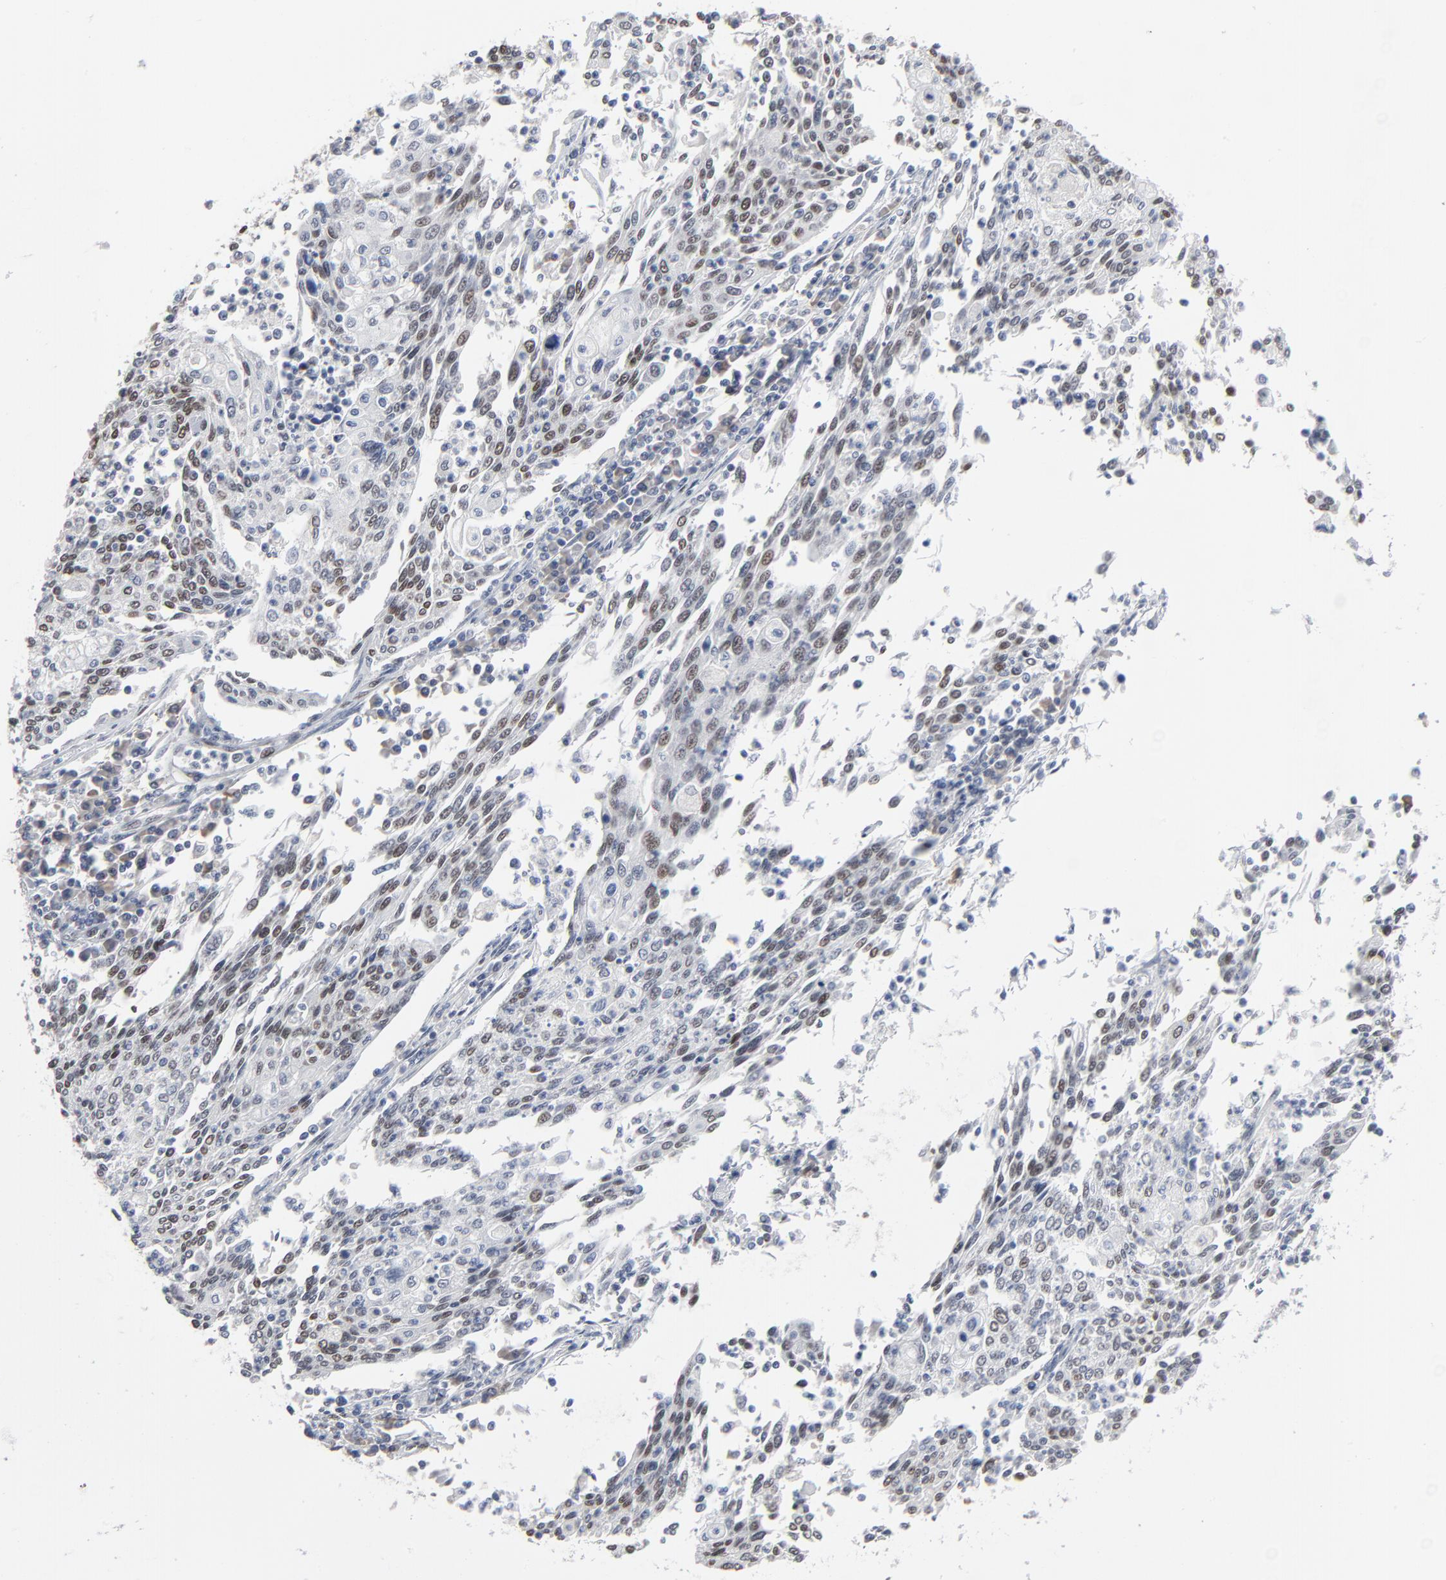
{"staining": {"intensity": "weak", "quantity": "25%-75%", "location": "nuclear"}, "tissue": "cervical cancer", "cell_type": "Tumor cells", "image_type": "cancer", "snomed": [{"axis": "morphology", "description": "Squamous cell carcinoma, NOS"}, {"axis": "topography", "description": "Cervix"}], "caption": "Cervical cancer tissue exhibits weak nuclear positivity in approximately 25%-75% of tumor cells, visualized by immunohistochemistry. (brown staining indicates protein expression, while blue staining denotes nuclei).", "gene": "ATF7", "patient": {"sex": "female", "age": 40}}